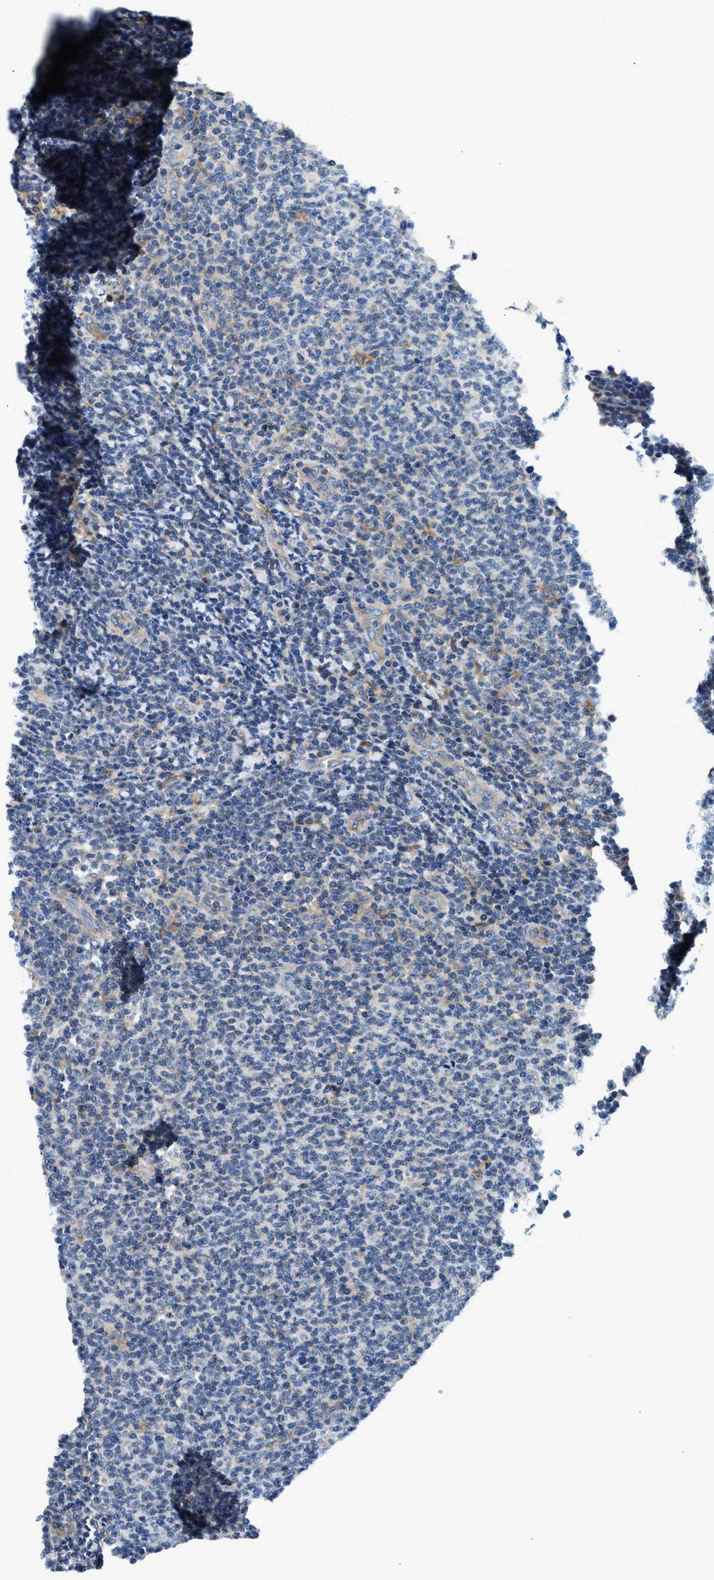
{"staining": {"intensity": "weak", "quantity": "<25%", "location": "cytoplasmic/membranous"}, "tissue": "lymphoma", "cell_type": "Tumor cells", "image_type": "cancer", "snomed": [{"axis": "morphology", "description": "Malignant lymphoma, non-Hodgkin's type, Low grade"}, {"axis": "topography", "description": "Lymph node"}], "caption": "There is no significant expression in tumor cells of low-grade malignant lymphoma, non-Hodgkin's type.", "gene": "LPIN2", "patient": {"sex": "male", "age": 66}}